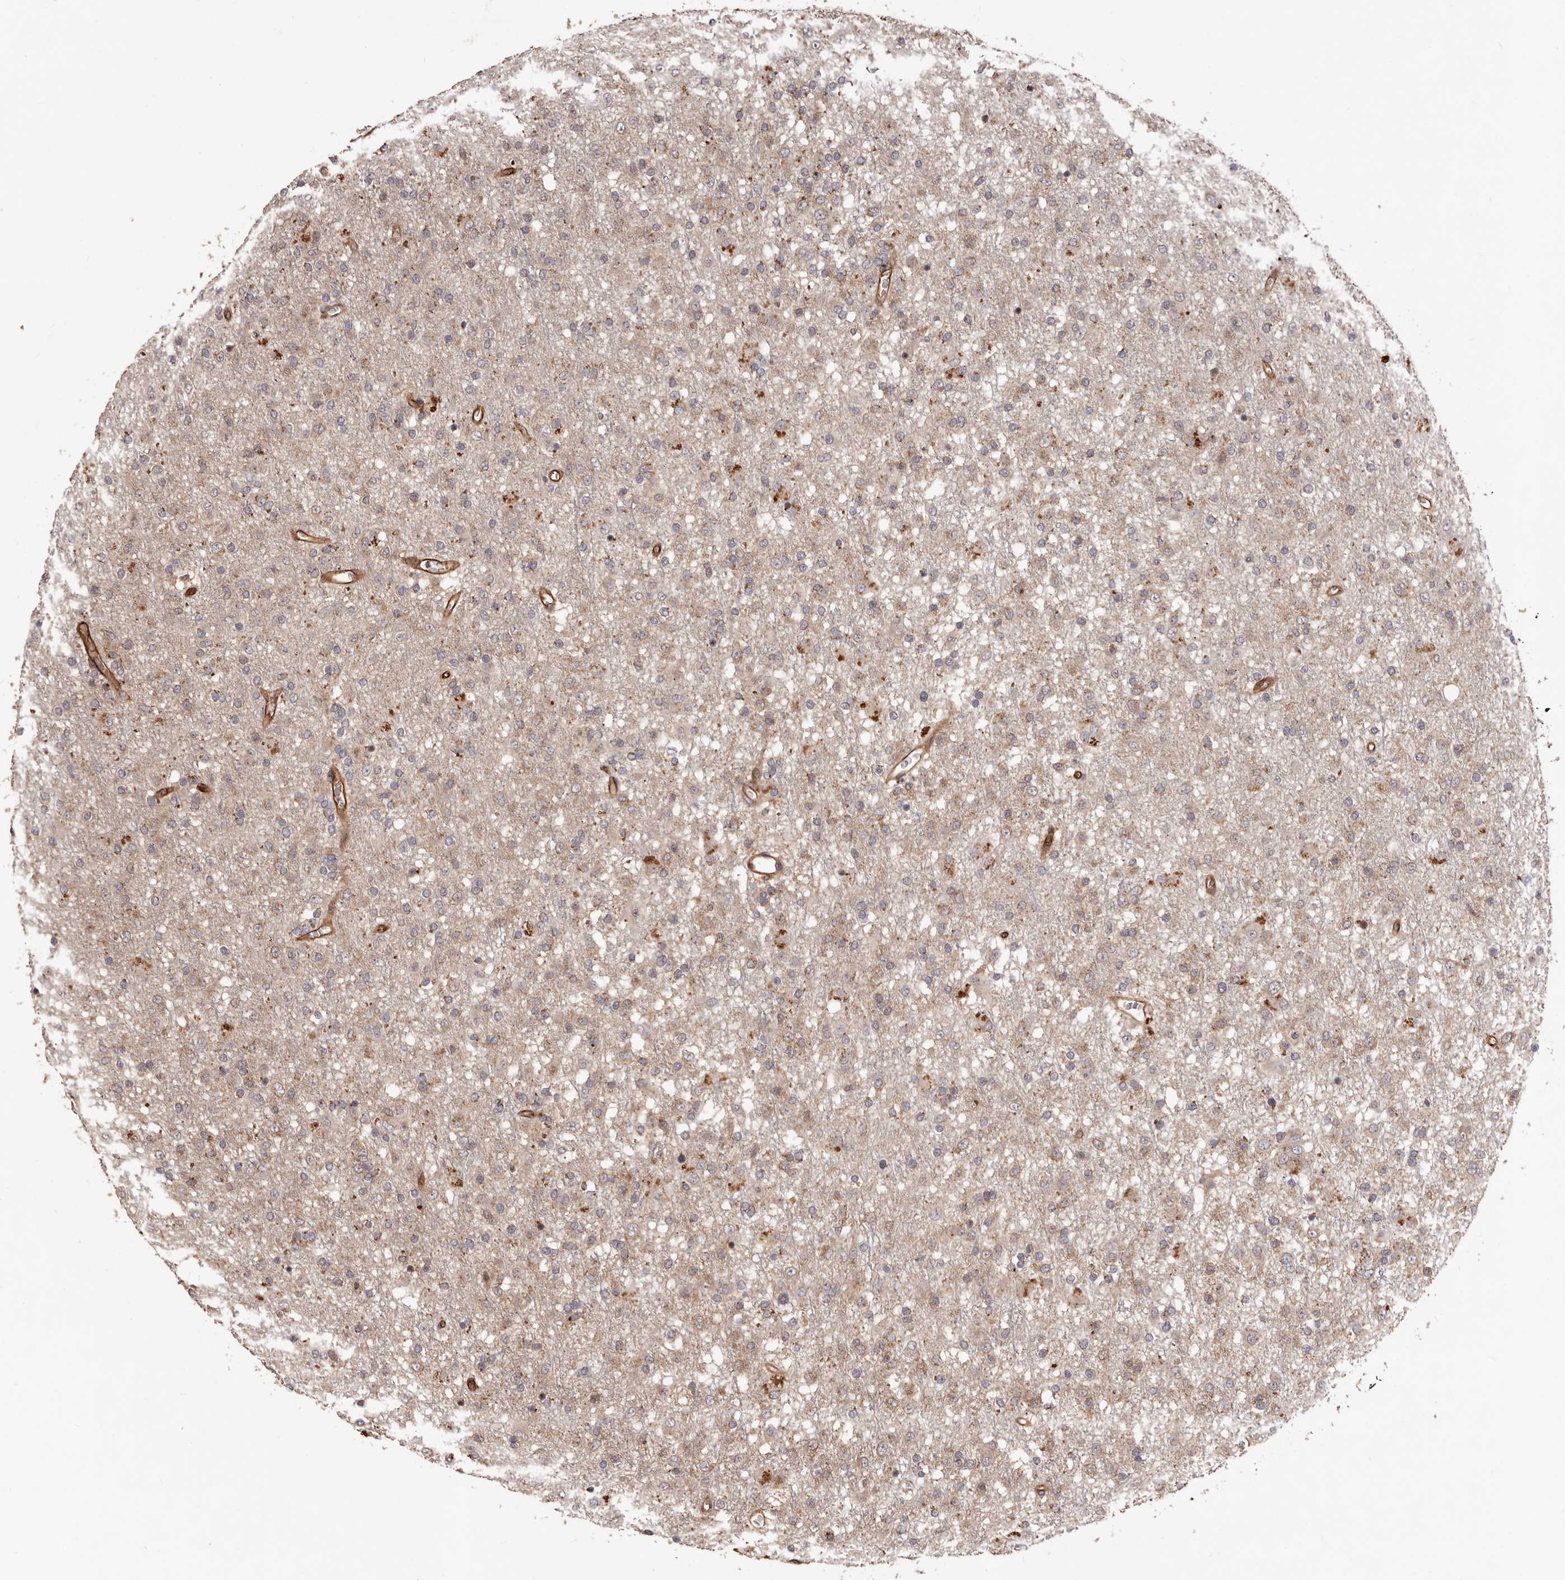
{"staining": {"intensity": "negative", "quantity": "none", "location": "none"}, "tissue": "glioma", "cell_type": "Tumor cells", "image_type": "cancer", "snomed": [{"axis": "morphology", "description": "Glioma, malignant, Low grade"}, {"axis": "topography", "description": "Brain"}], "caption": "The micrograph reveals no significant positivity in tumor cells of malignant glioma (low-grade).", "gene": "GTPBP1", "patient": {"sex": "male", "age": 65}}